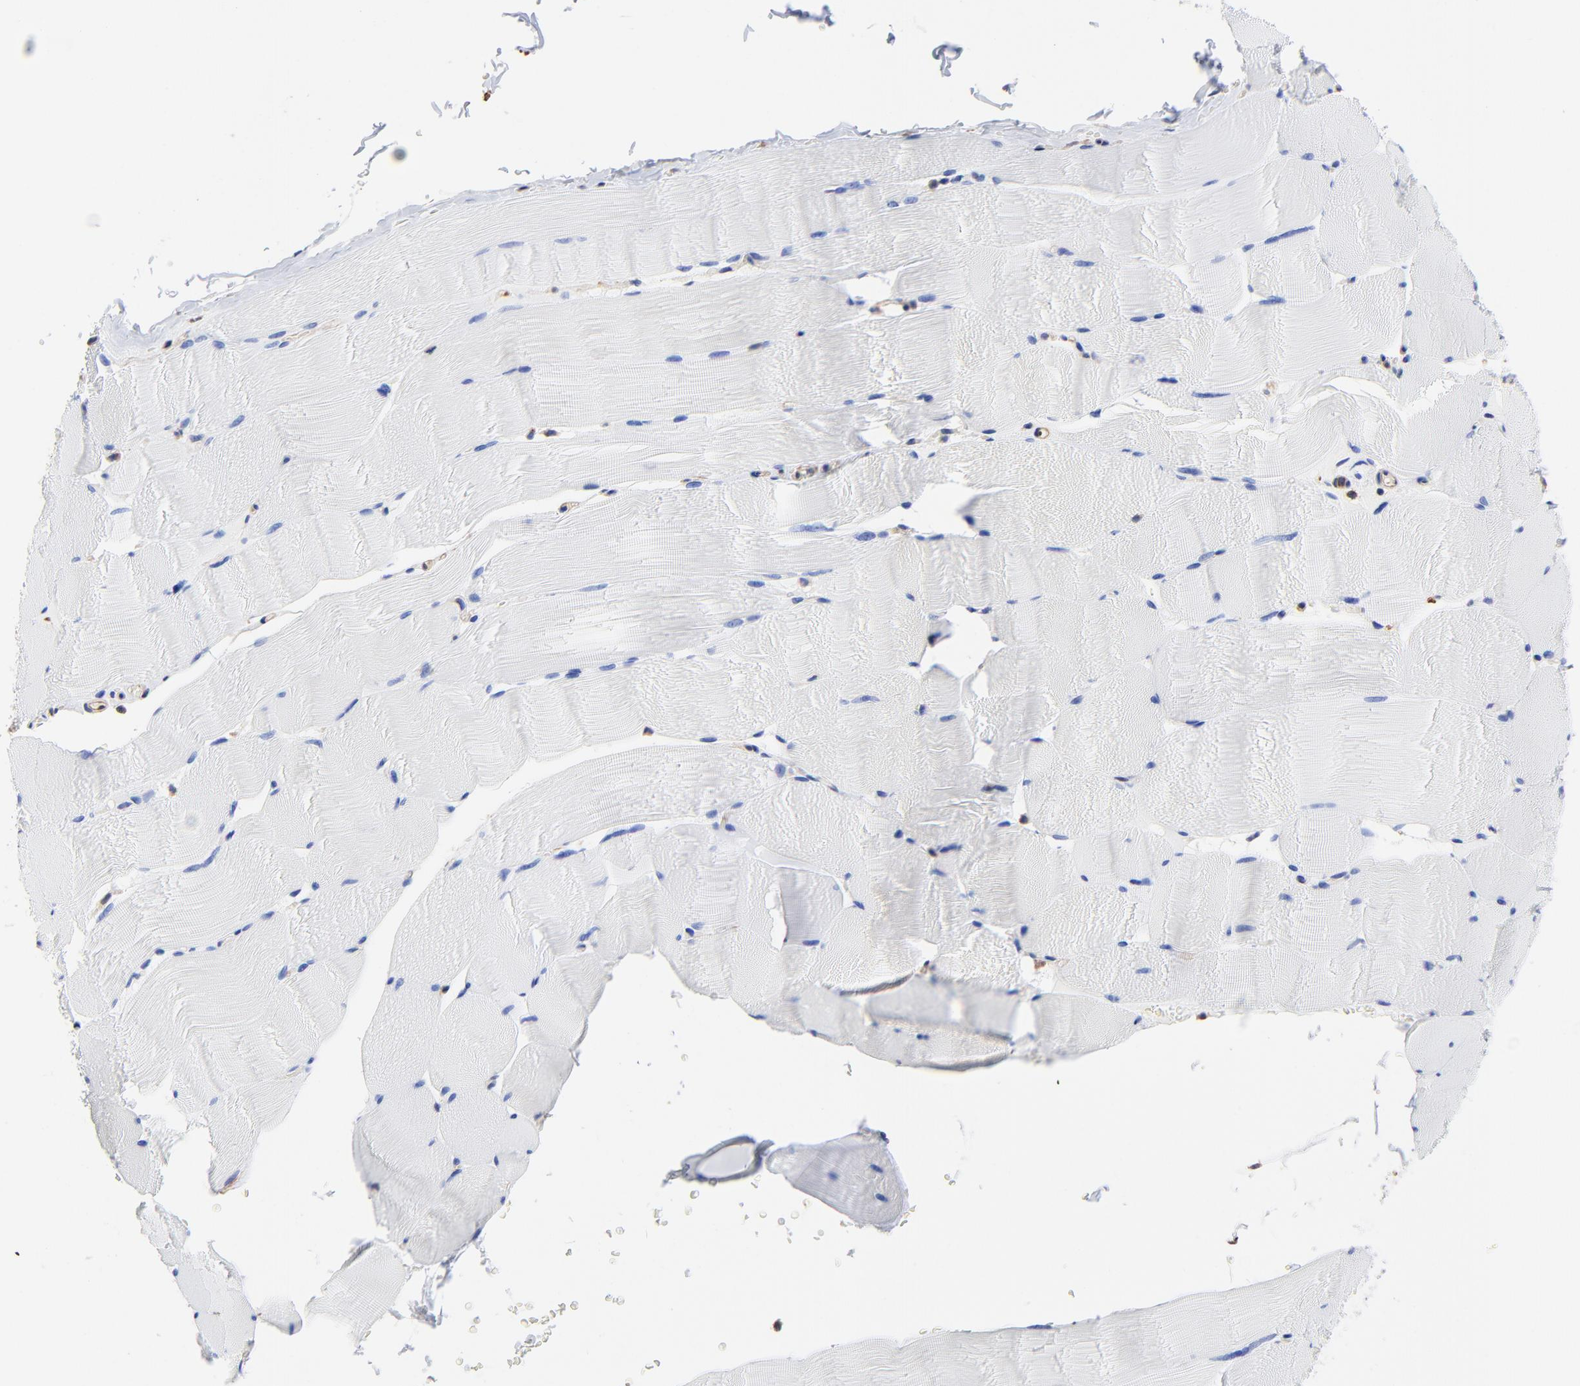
{"staining": {"intensity": "negative", "quantity": "none", "location": "none"}, "tissue": "skeletal muscle", "cell_type": "Myocytes", "image_type": "normal", "snomed": [{"axis": "morphology", "description": "Normal tissue, NOS"}, {"axis": "topography", "description": "Skeletal muscle"}], "caption": "The photomicrograph demonstrates no significant staining in myocytes of skeletal muscle. Brightfield microscopy of immunohistochemistry (IHC) stained with DAB (3,3'-diaminobenzidine) (brown) and hematoxylin (blue), captured at high magnification.", "gene": "TAGLN2", "patient": {"sex": "male", "age": 62}}